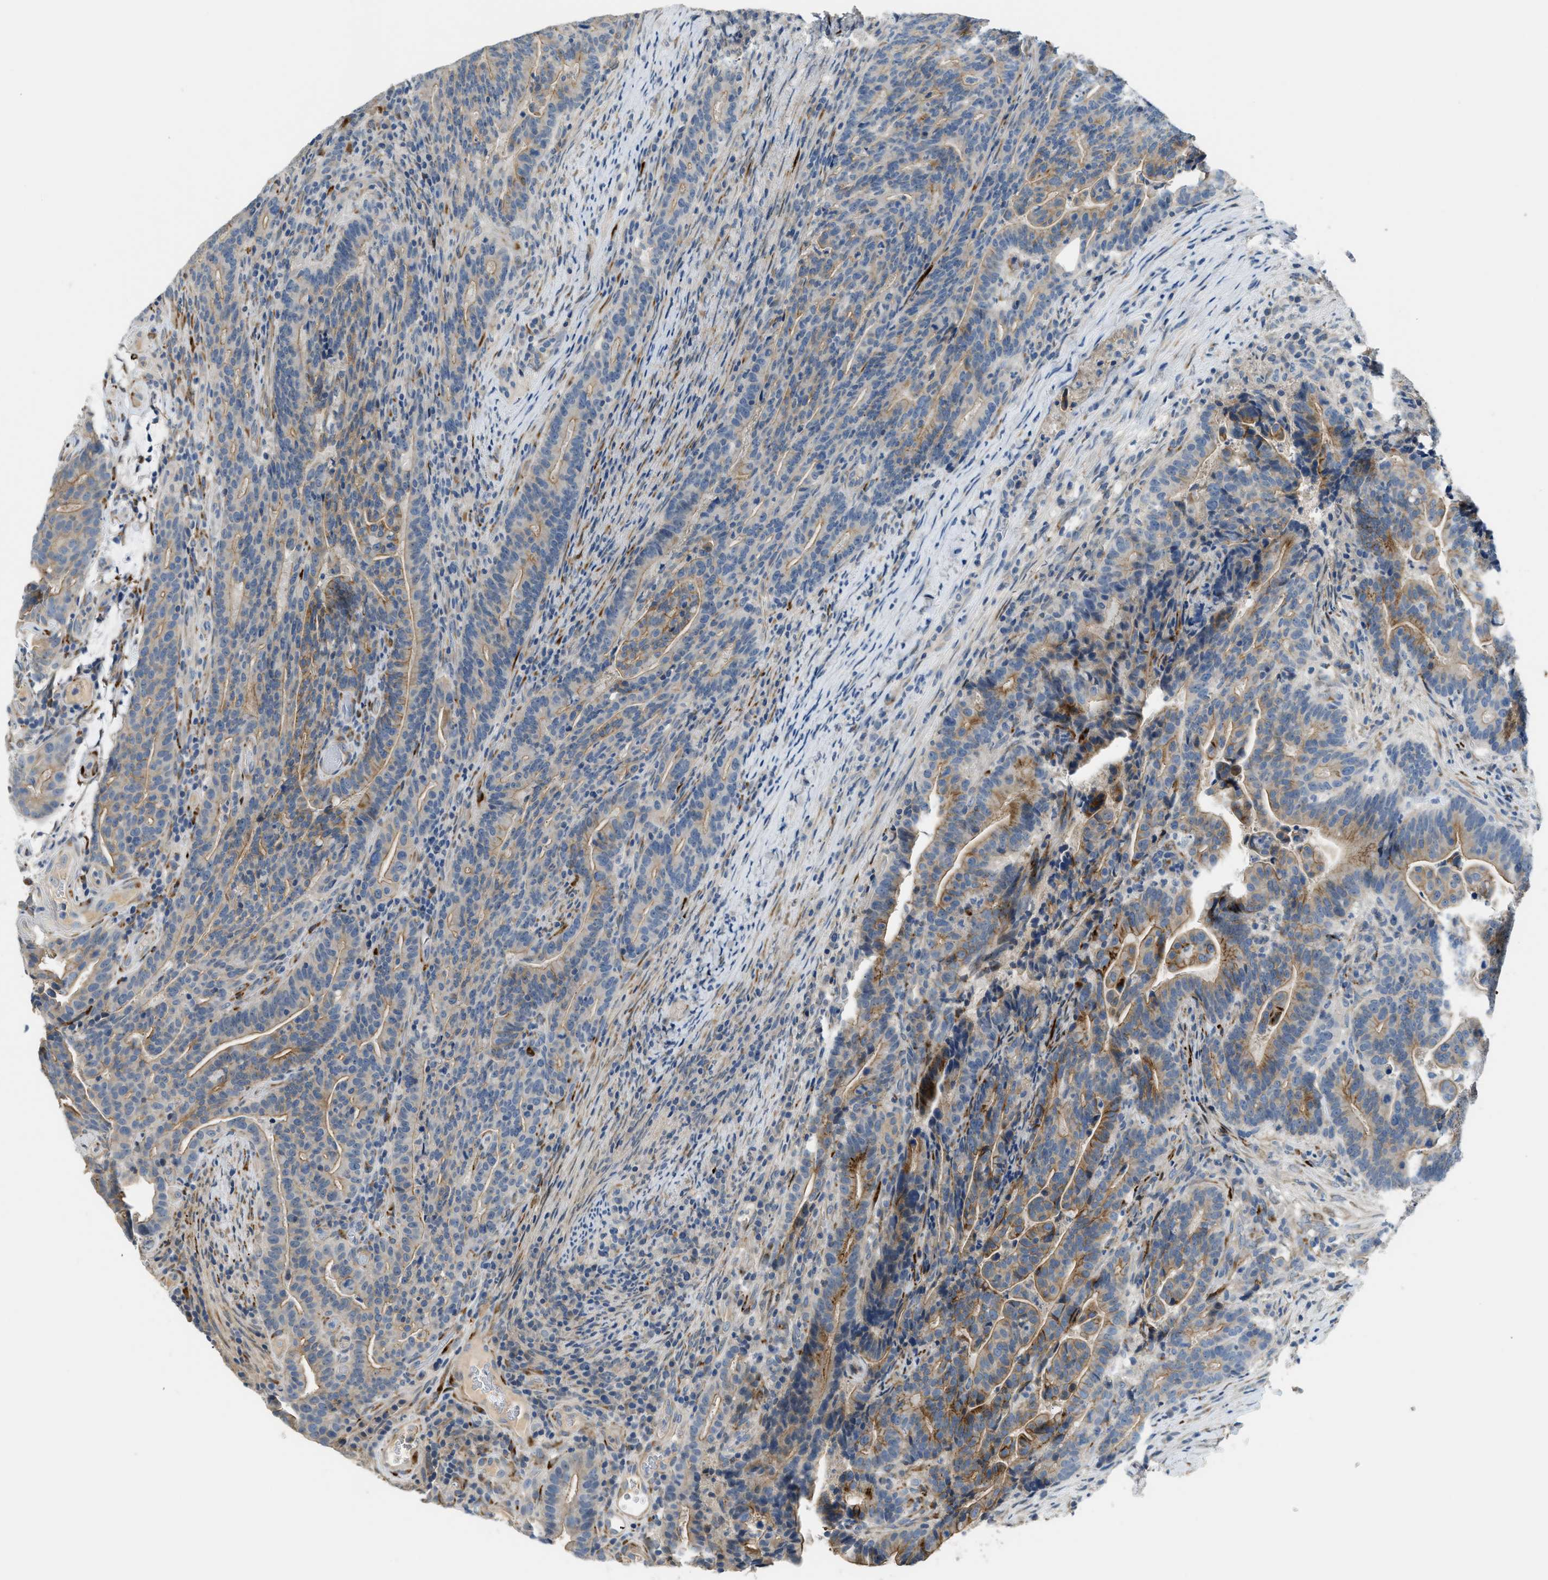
{"staining": {"intensity": "moderate", "quantity": "25%-75%", "location": "cytoplasmic/membranous"}, "tissue": "colorectal cancer", "cell_type": "Tumor cells", "image_type": "cancer", "snomed": [{"axis": "morphology", "description": "Adenocarcinoma, NOS"}, {"axis": "topography", "description": "Colon"}], "caption": "The micrograph exhibits immunohistochemical staining of colorectal adenocarcinoma. There is moderate cytoplasmic/membranous positivity is present in approximately 25%-75% of tumor cells.", "gene": "TMEM154", "patient": {"sex": "female", "age": 66}}